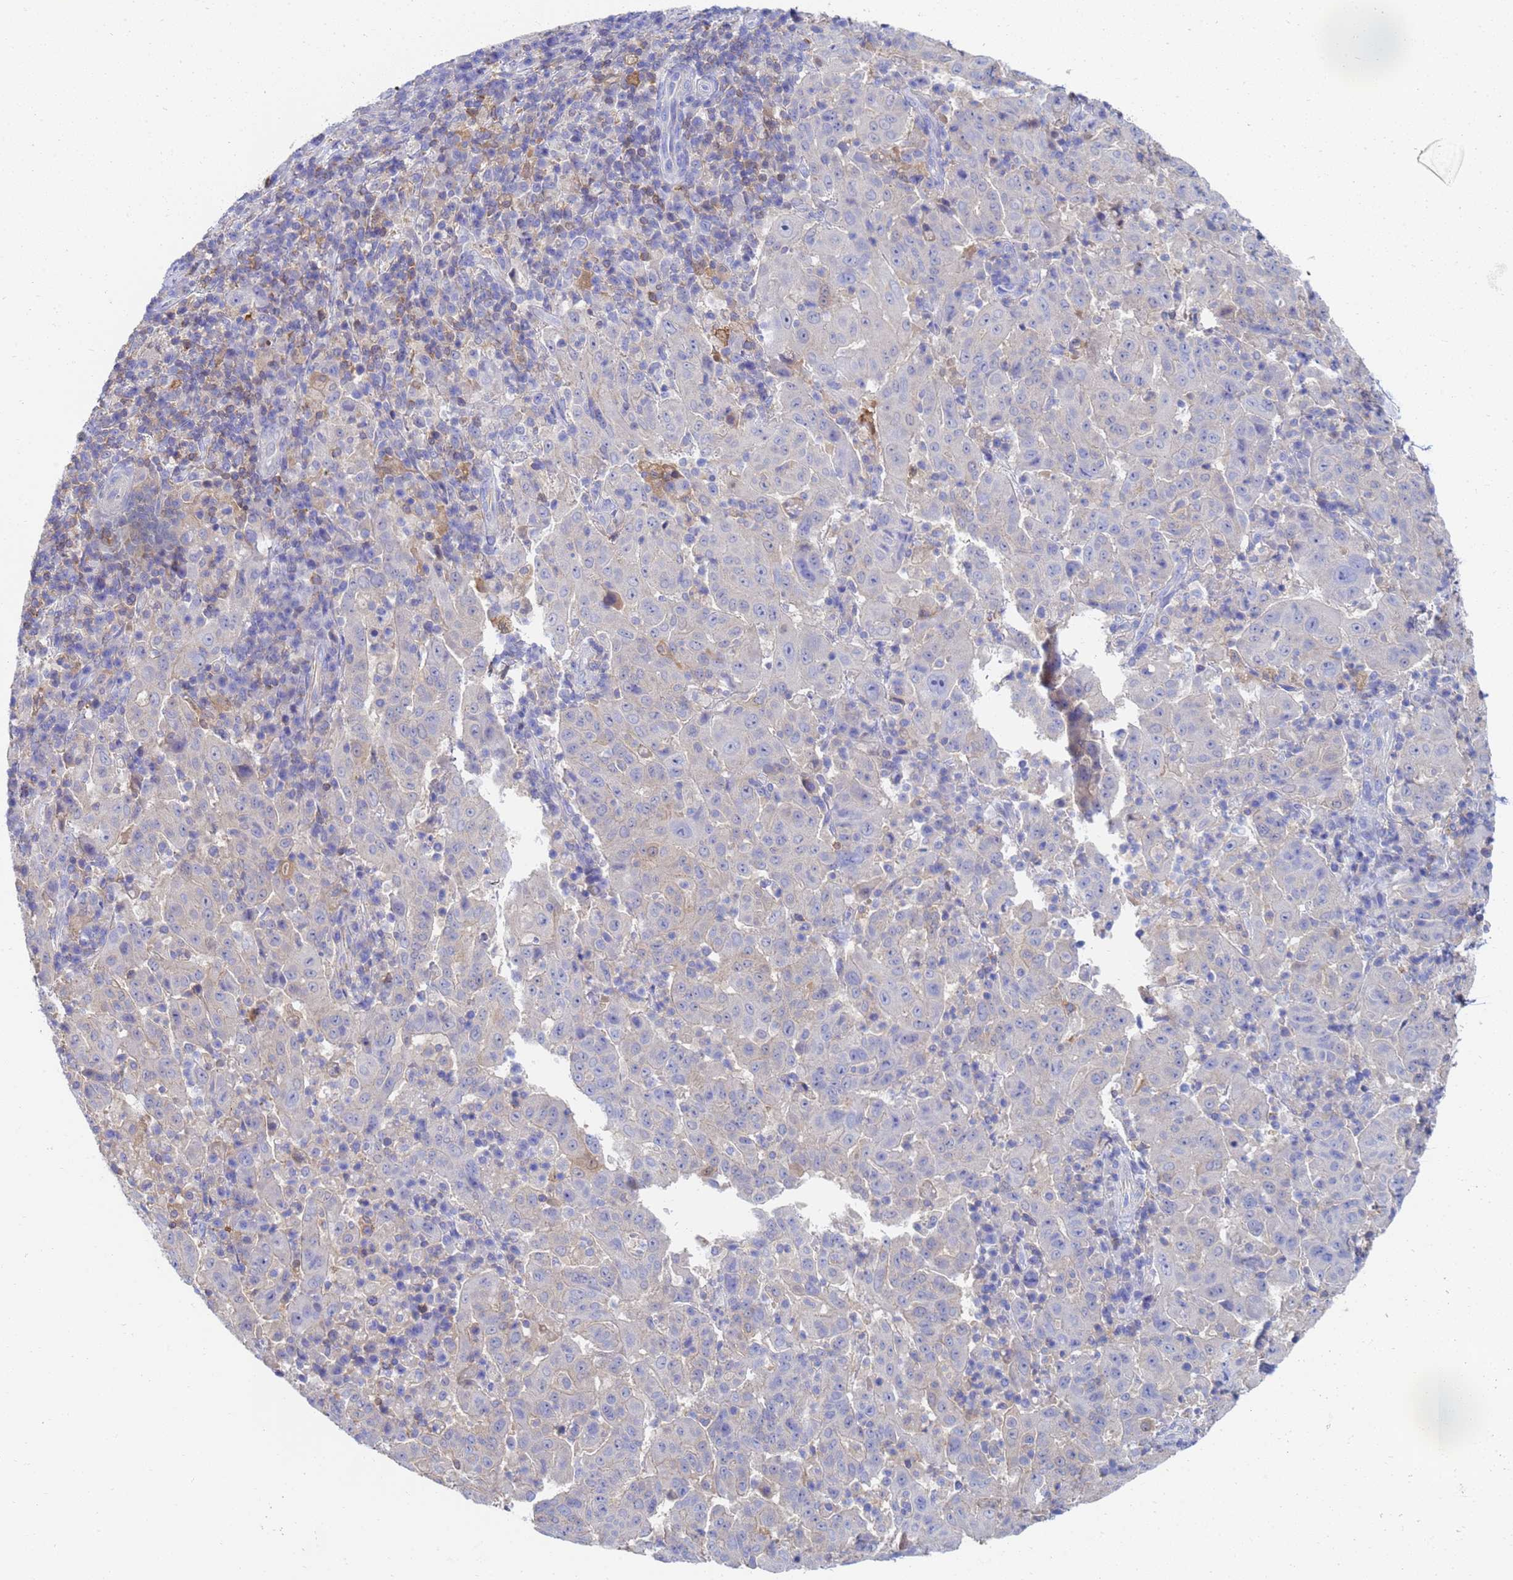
{"staining": {"intensity": "negative", "quantity": "none", "location": "none"}, "tissue": "pancreatic cancer", "cell_type": "Tumor cells", "image_type": "cancer", "snomed": [{"axis": "morphology", "description": "Adenocarcinoma, NOS"}, {"axis": "topography", "description": "Pancreas"}], "caption": "Tumor cells are negative for brown protein staining in pancreatic cancer.", "gene": "GCHFR", "patient": {"sex": "male", "age": 63}}